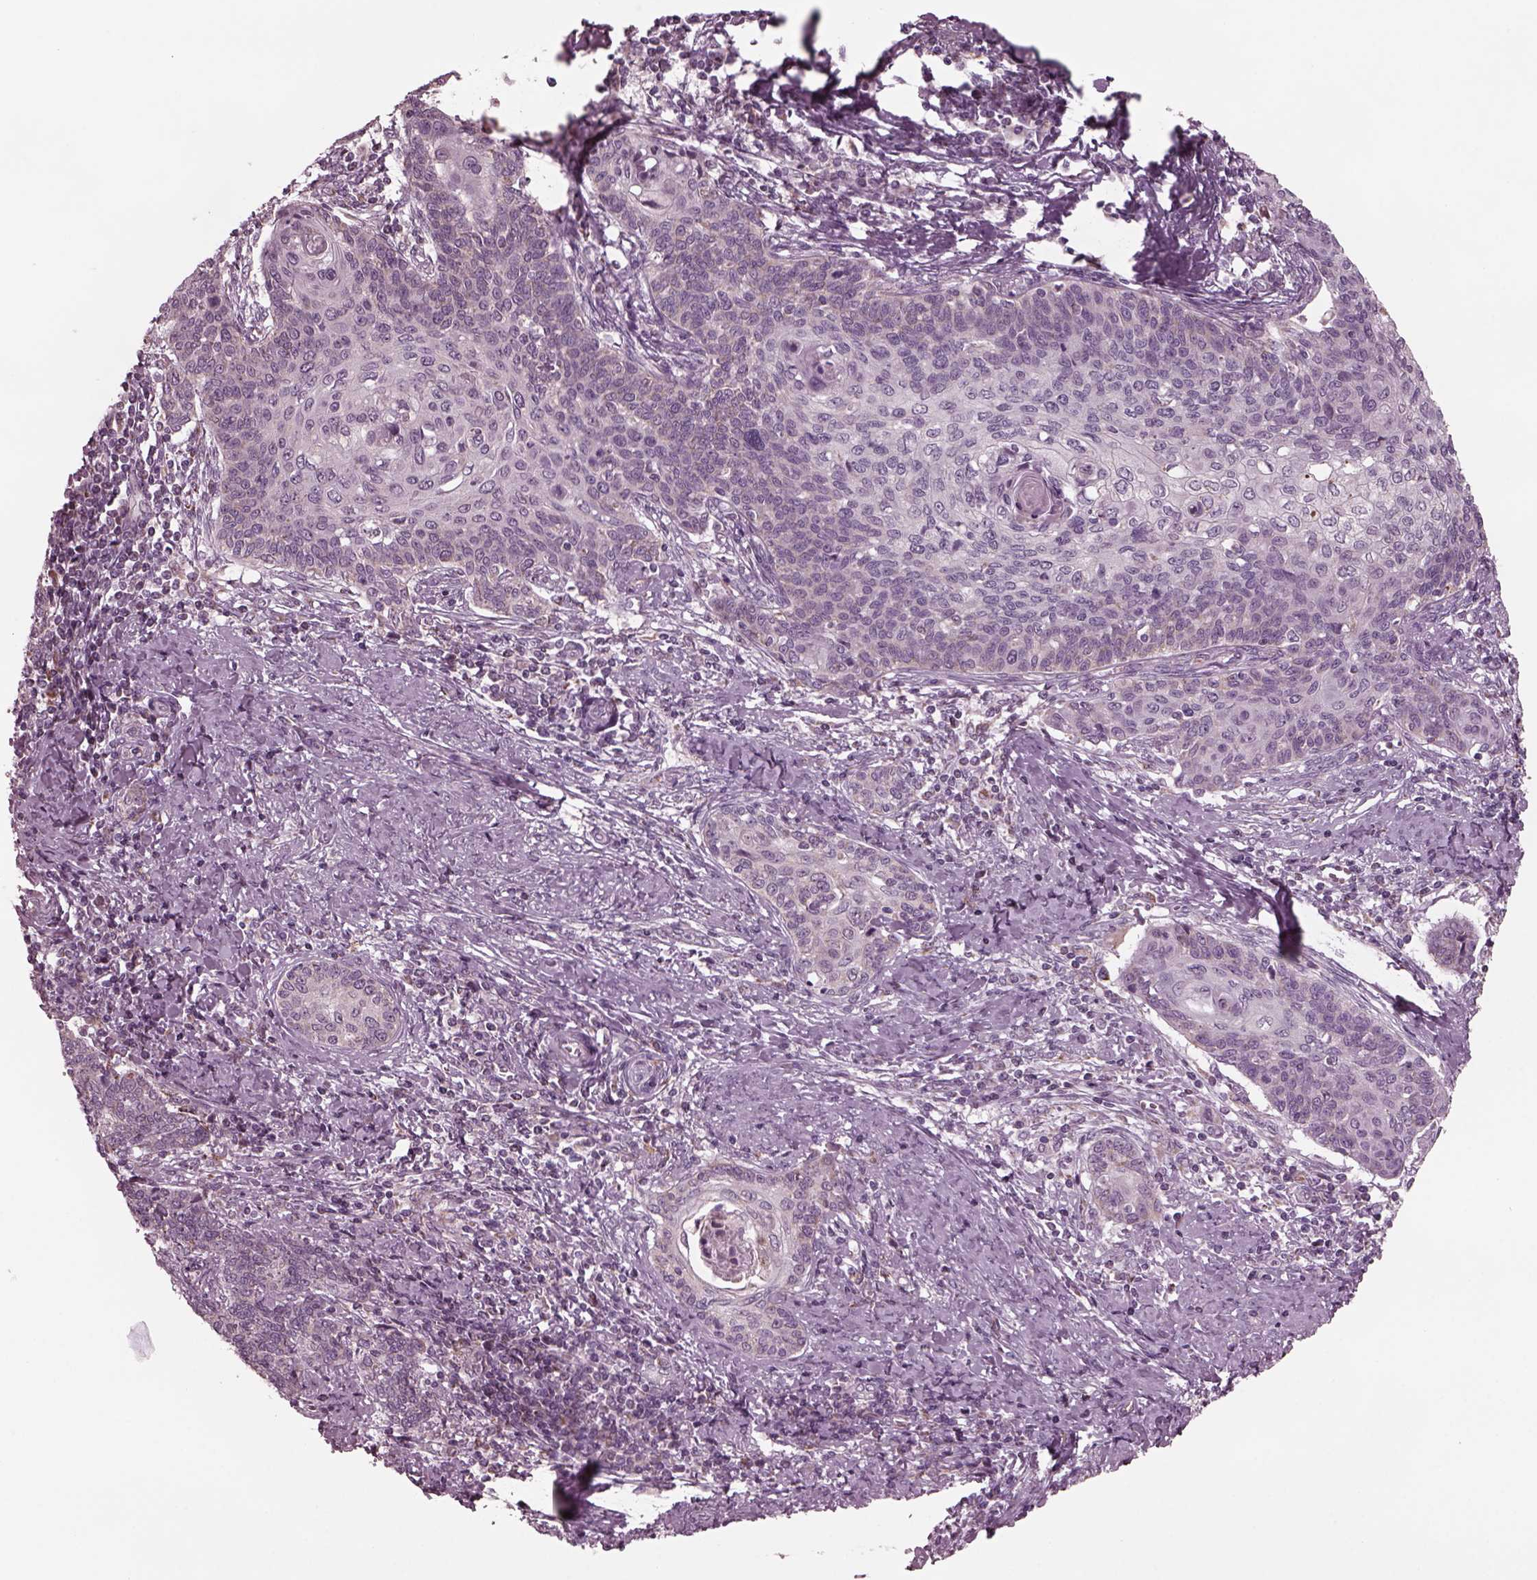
{"staining": {"intensity": "negative", "quantity": "none", "location": "none"}, "tissue": "cervical cancer", "cell_type": "Tumor cells", "image_type": "cancer", "snomed": [{"axis": "morphology", "description": "Squamous cell carcinoma, NOS"}, {"axis": "topography", "description": "Cervix"}], "caption": "Human cervical cancer stained for a protein using immunohistochemistry shows no staining in tumor cells.", "gene": "CELSR3", "patient": {"sex": "female", "age": 39}}